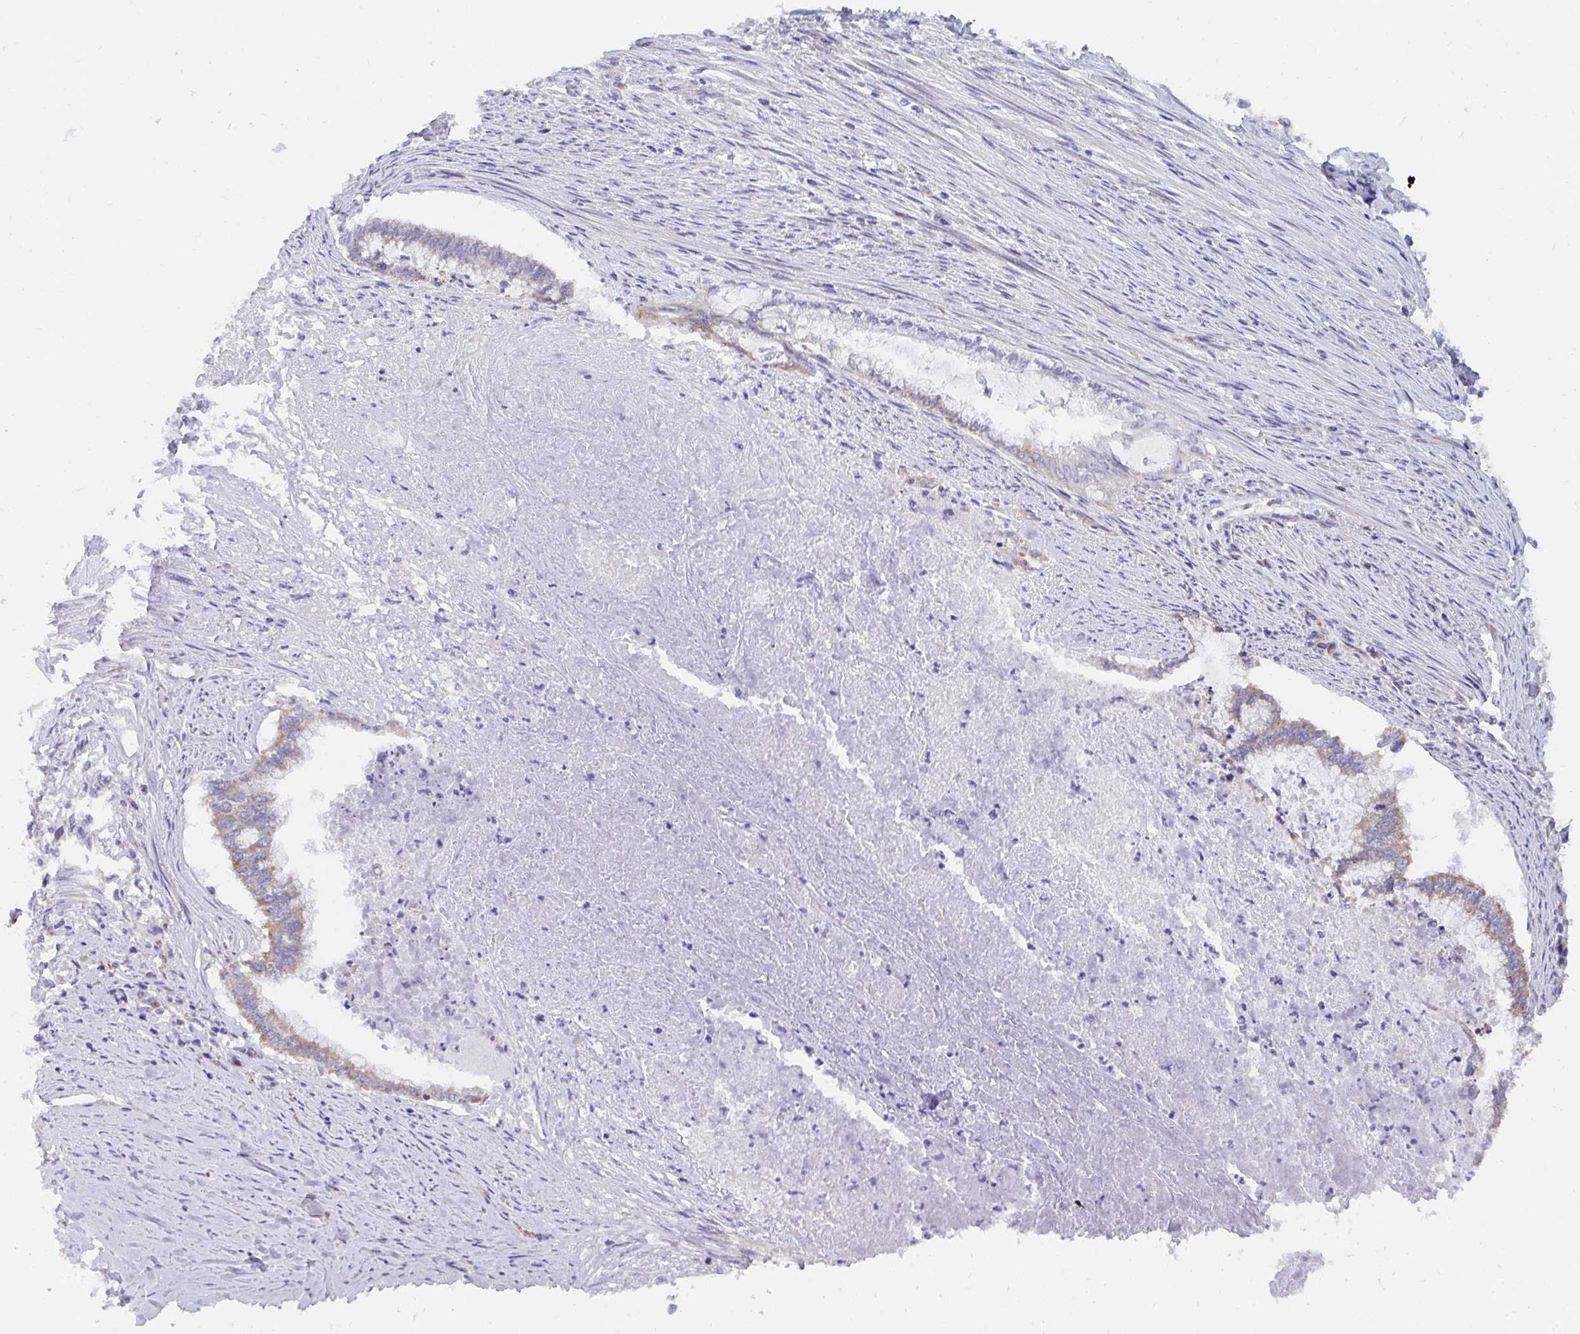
{"staining": {"intensity": "weak", "quantity": "25%-75%", "location": "cytoplasmic/membranous"}, "tissue": "endometrial cancer", "cell_type": "Tumor cells", "image_type": "cancer", "snomed": [{"axis": "morphology", "description": "Adenocarcinoma, NOS"}, {"axis": "topography", "description": "Endometrium"}], "caption": "Protein staining by IHC exhibits weak cytoplasmic/membranous expression in approximately 25%-75% of tumor cells in endometrial cancer. The staining was performed using DAB (3,3'-diaminobenzidine), with brown indicating positive protein expression. Nuclei are stained blue with hematoxylin.", "gene": "PC", "patient": {"sex": "female", "age": 79}}